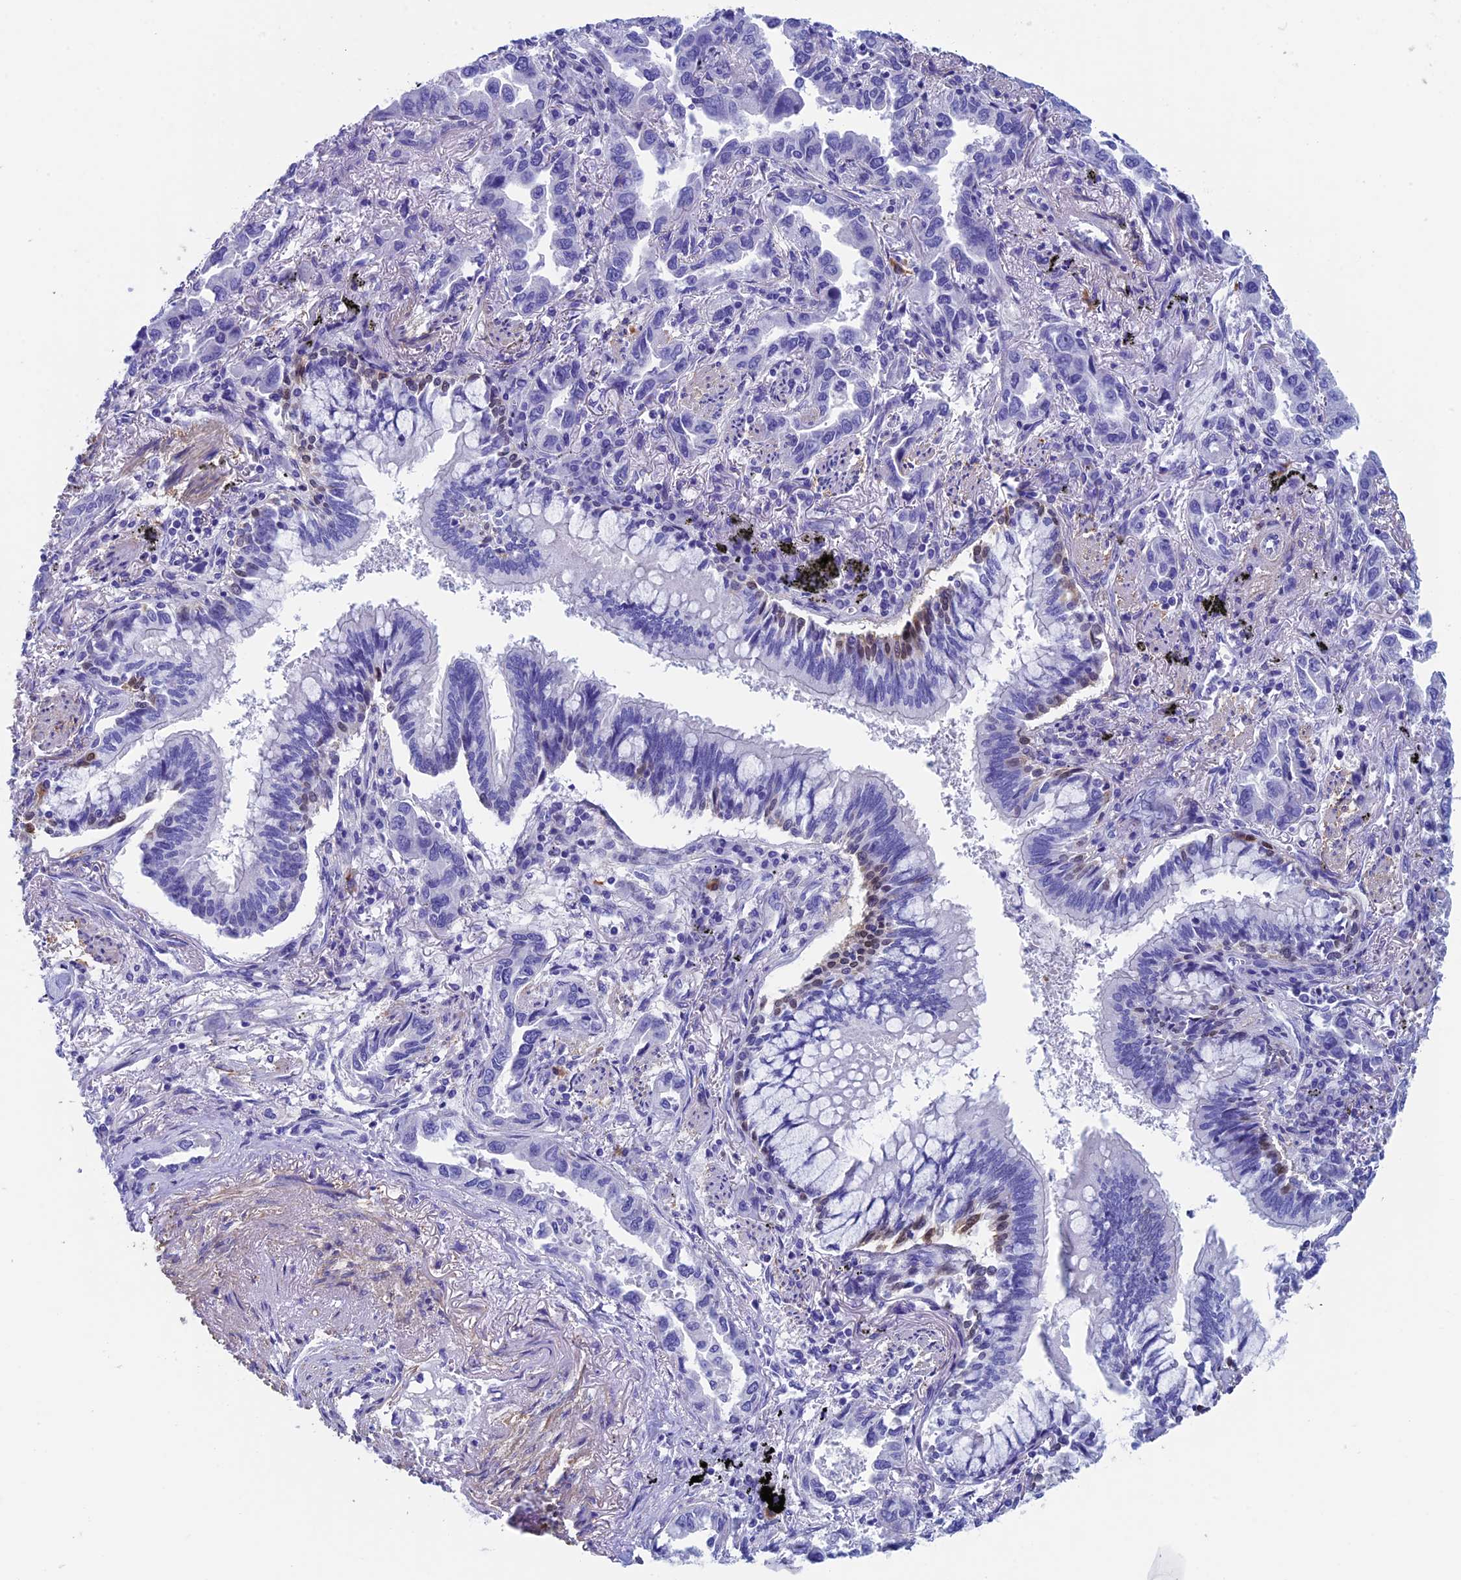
{"staining": {"intensity": "negative", "quantity": "none", "location": "none"}, "tissue": "lung cancer", "cell_type": "Tumor cells", "image_type": "cancer", "snomed": [{"axis": "morphology", "description": "Adenocarcinoma, NOS"}, {"axis": "topography", "description": "Lung"}], "caption": "The IHC photomicrograph has no significant positivity in tumor cells of lung cancer tissue.", "gene": "ADH7", "patient": {"sex": "male", "age": 67}}